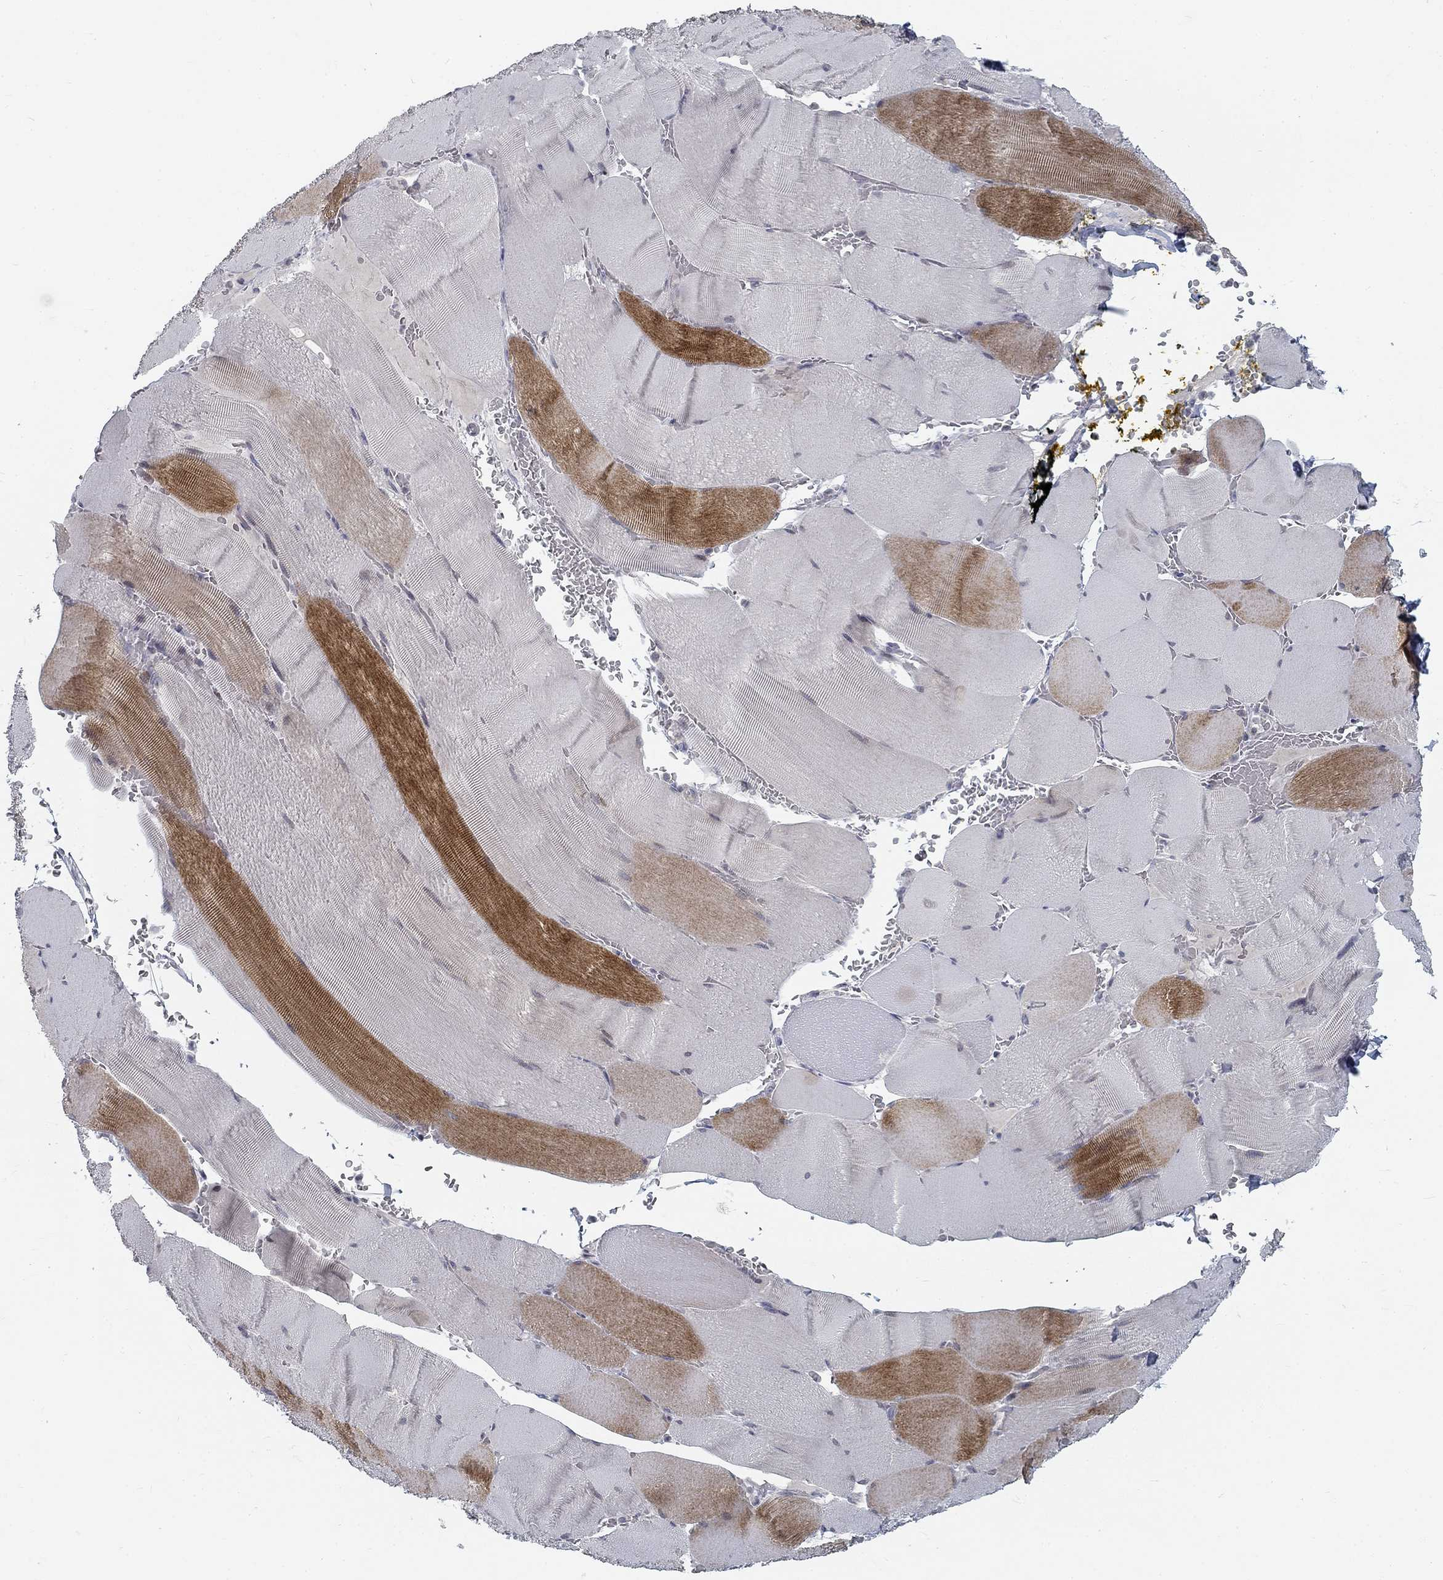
{"staining": {"intensity": "strong", "quantity": "<25%", "location": "cytoplasmic/membranous"}, "tissue": "skeletal muscle", "cell_type": "Myocytes", "image_type": "normal", "snomed": [{"axis": "morphology", "description": "Normal tissue, NOS"}, {"axis": "topography", "description": "Skeletal muscle"}], "caption": "Approximately <25% of myocytes in benign human skeletal muscle show strong cytoplasmic/membranous protein staining as visualized by brown immunohistochemical staining.", "gene": "ATP1A3", "patient": {"sex": "male", "age": 56}}